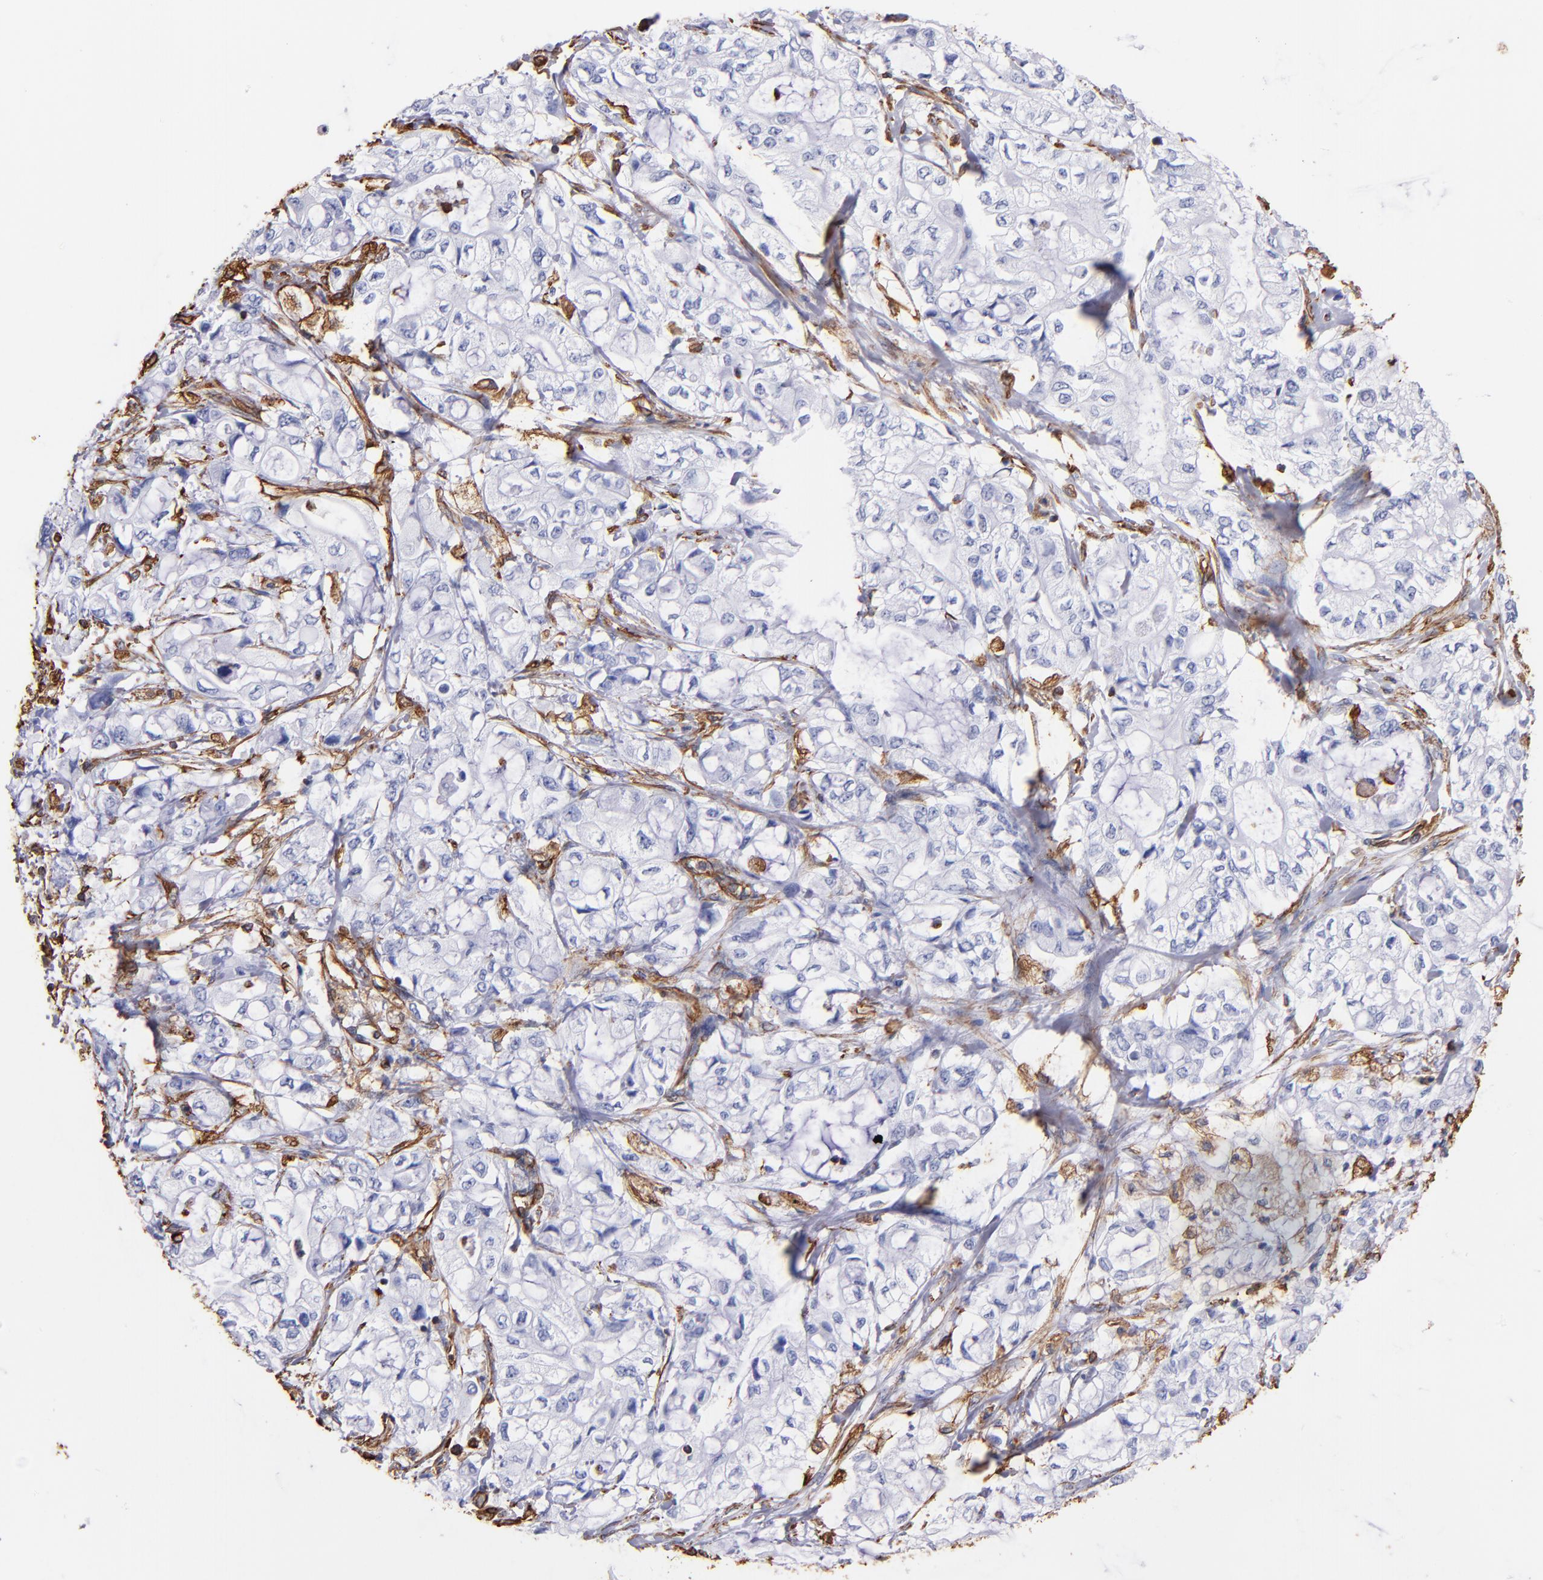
{"staining": {"intensity": "weak", "quantity": "<25%", "location": "cytoplasmic/membranous"}, "tissue": "pancreatic cancer", "cell_type": "Tumor cells", "image_type": "cancer", "snomed": [{"axis": "morphology", "description": "Adenocarcinoma, NOS"}, {"axis": "topography", "description": "Pancreas"}], "caption": "Tumor cells show no significant protein positivity in pancreatic adenocarcinoma. (DAB immunohistochemistry, high magnification).", "gene": "VIM", "patient": {"sex": "male", "age": 79}}